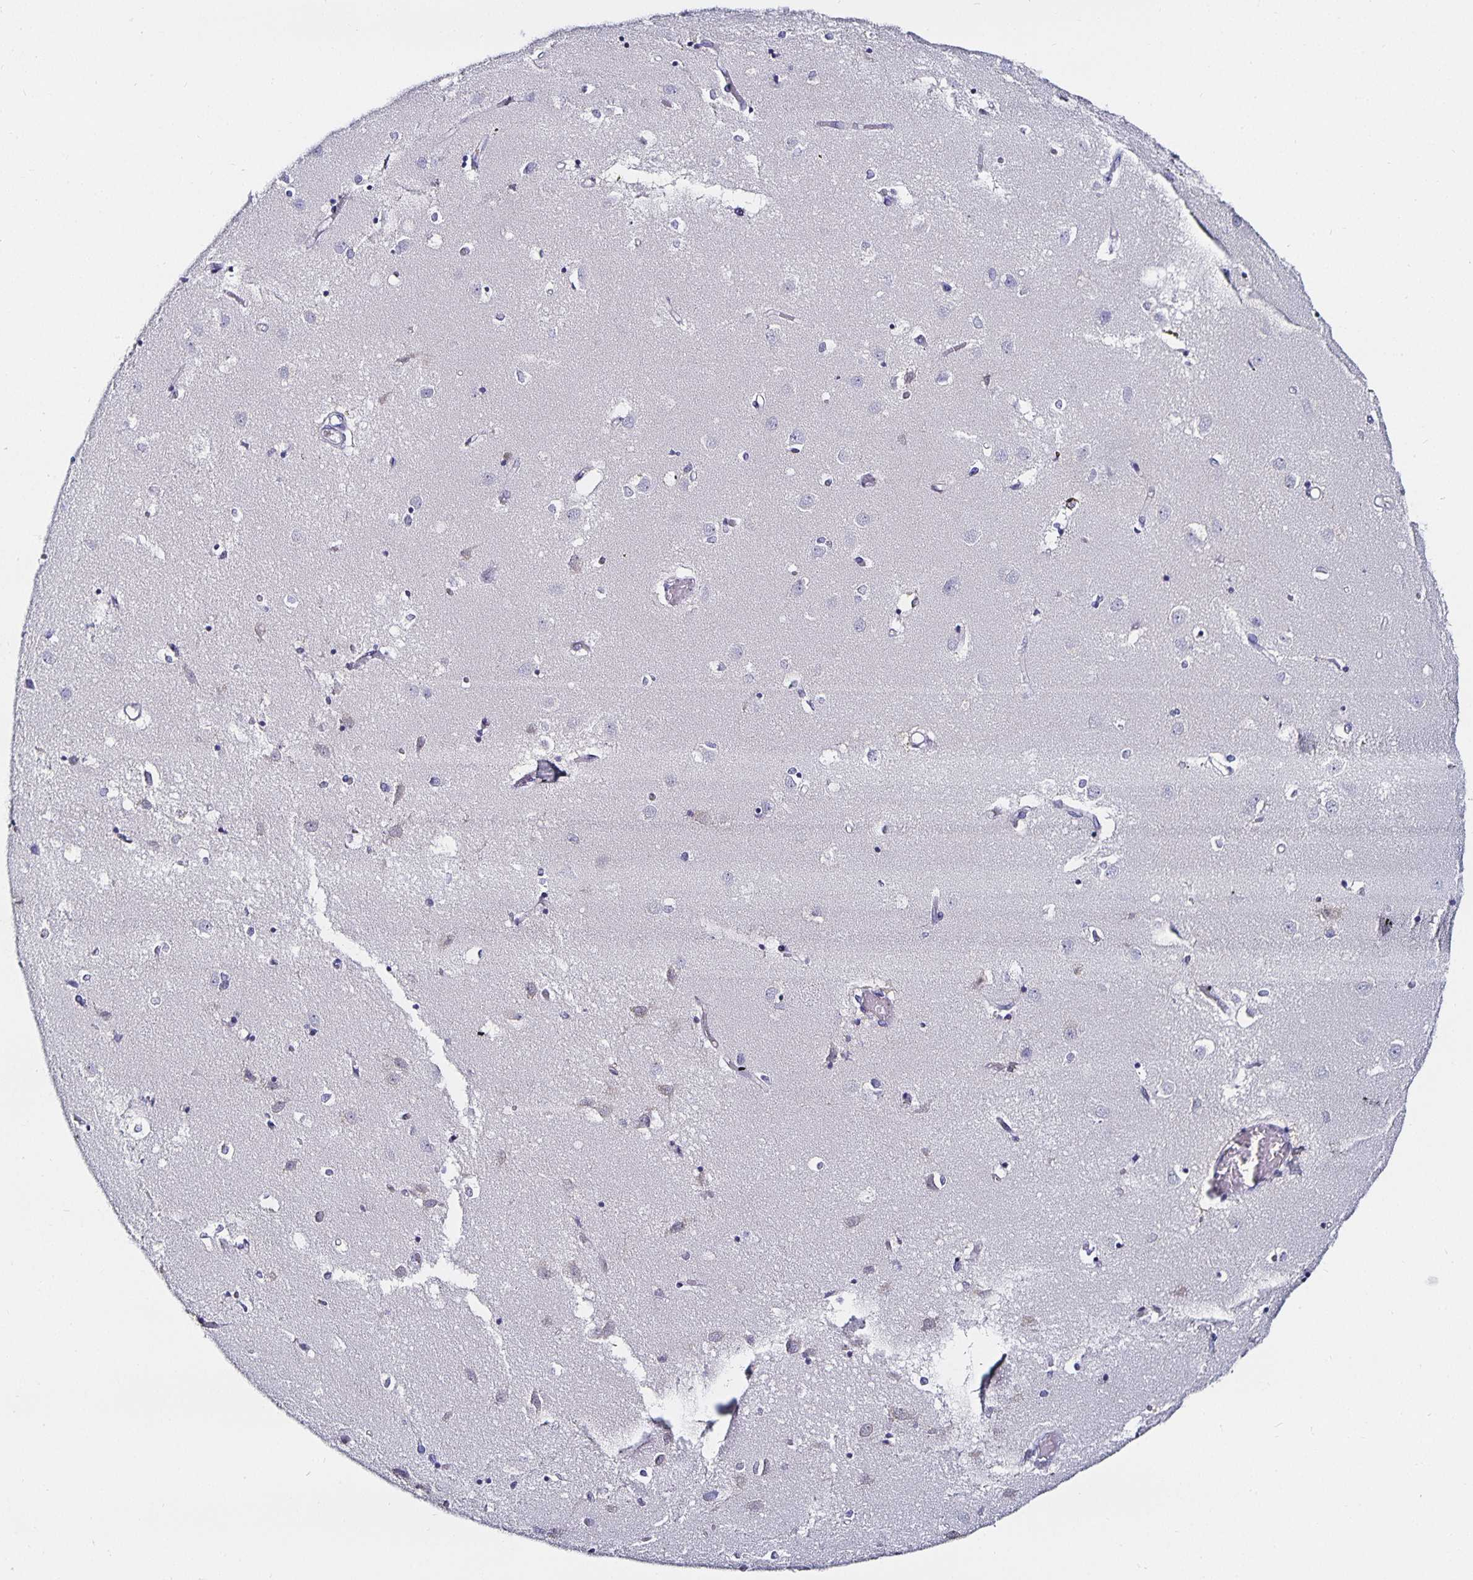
{"staining": {"intensity": "negative", "quantity": "none", "location": "none"}, "tissue": "caudate", "cell_type": "Glial cells", "image_type": "normal", "snomed": [{"axis": "morphology", "description": "Normal tissue, NOS"}, {"axis": "topography", "description": "Lateral ventricle wall"}], "caption": "This is an immunohistochemistry photomicrograph of unremarkable caudate. There is no positivity in glial cells.", "gene": "TTR", "patient": {"sex": "male", "age": 54}}